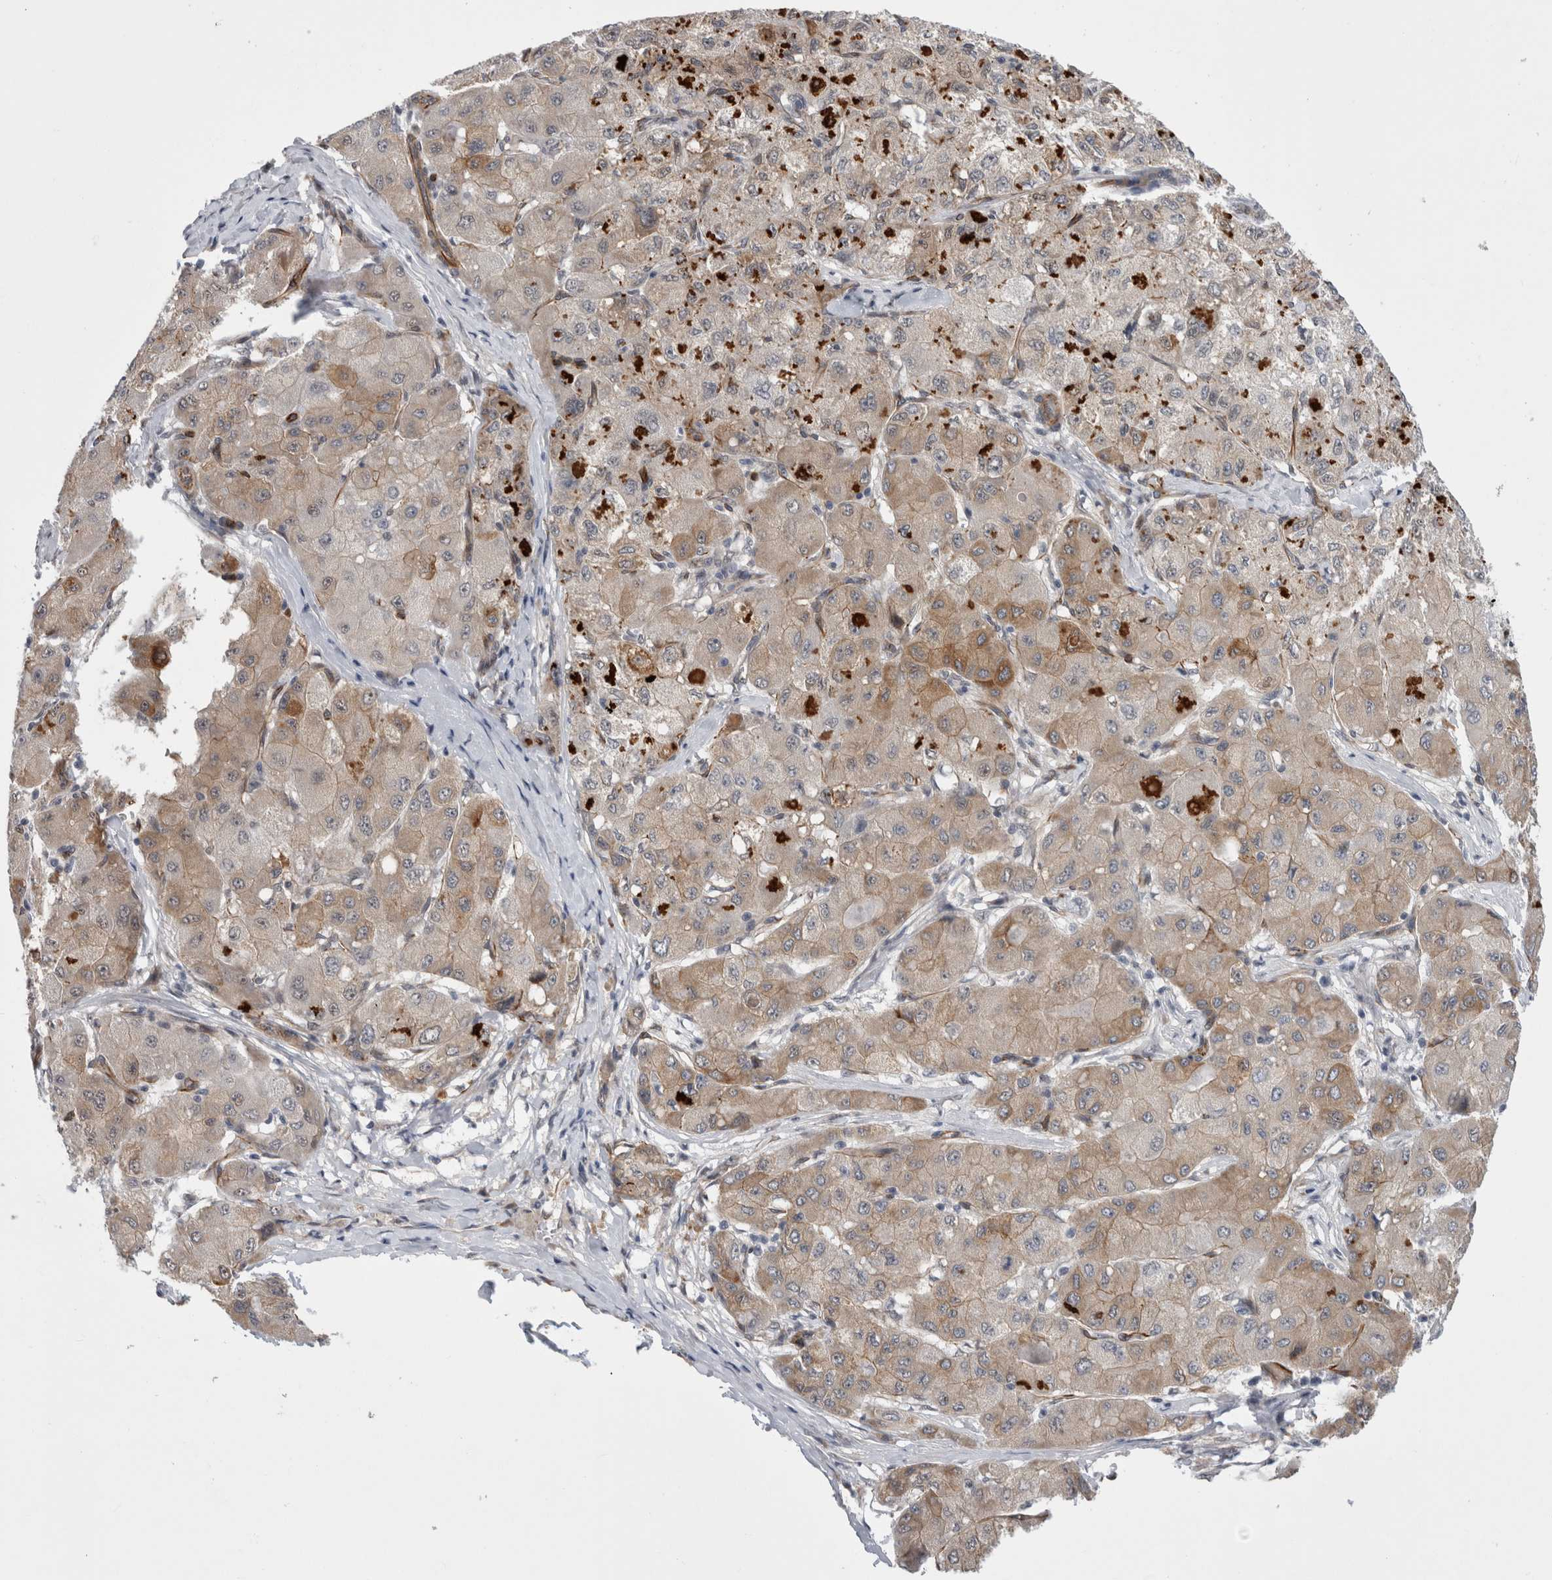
{"staining": {"intensity": "weak", "quantity": "25%-75%", "location": "cytoplasmic/membranous"}, "tissue": "liver cancer", "cell_type": "Tumor cells", "image_type": "cancer", "snomed": [{"axis": "morphology", "description": "Carcinoma, Hepatocellular, NOS"}, {"axis": "topography", "description": "Liver"}], "caption": "Liver cancer (hepatocellular carcinoma) stained with DAB IHC reveals low levels of weak cytoplasmic/membranous staining in about 25%-75% of tumor cells. (DAB (3,3'-diaminobenzidine) IHC, brown staining for protein, blue staining for nuclei).", "gene": "FAM83H", "patient": {"sex": "male", "age": 80}}